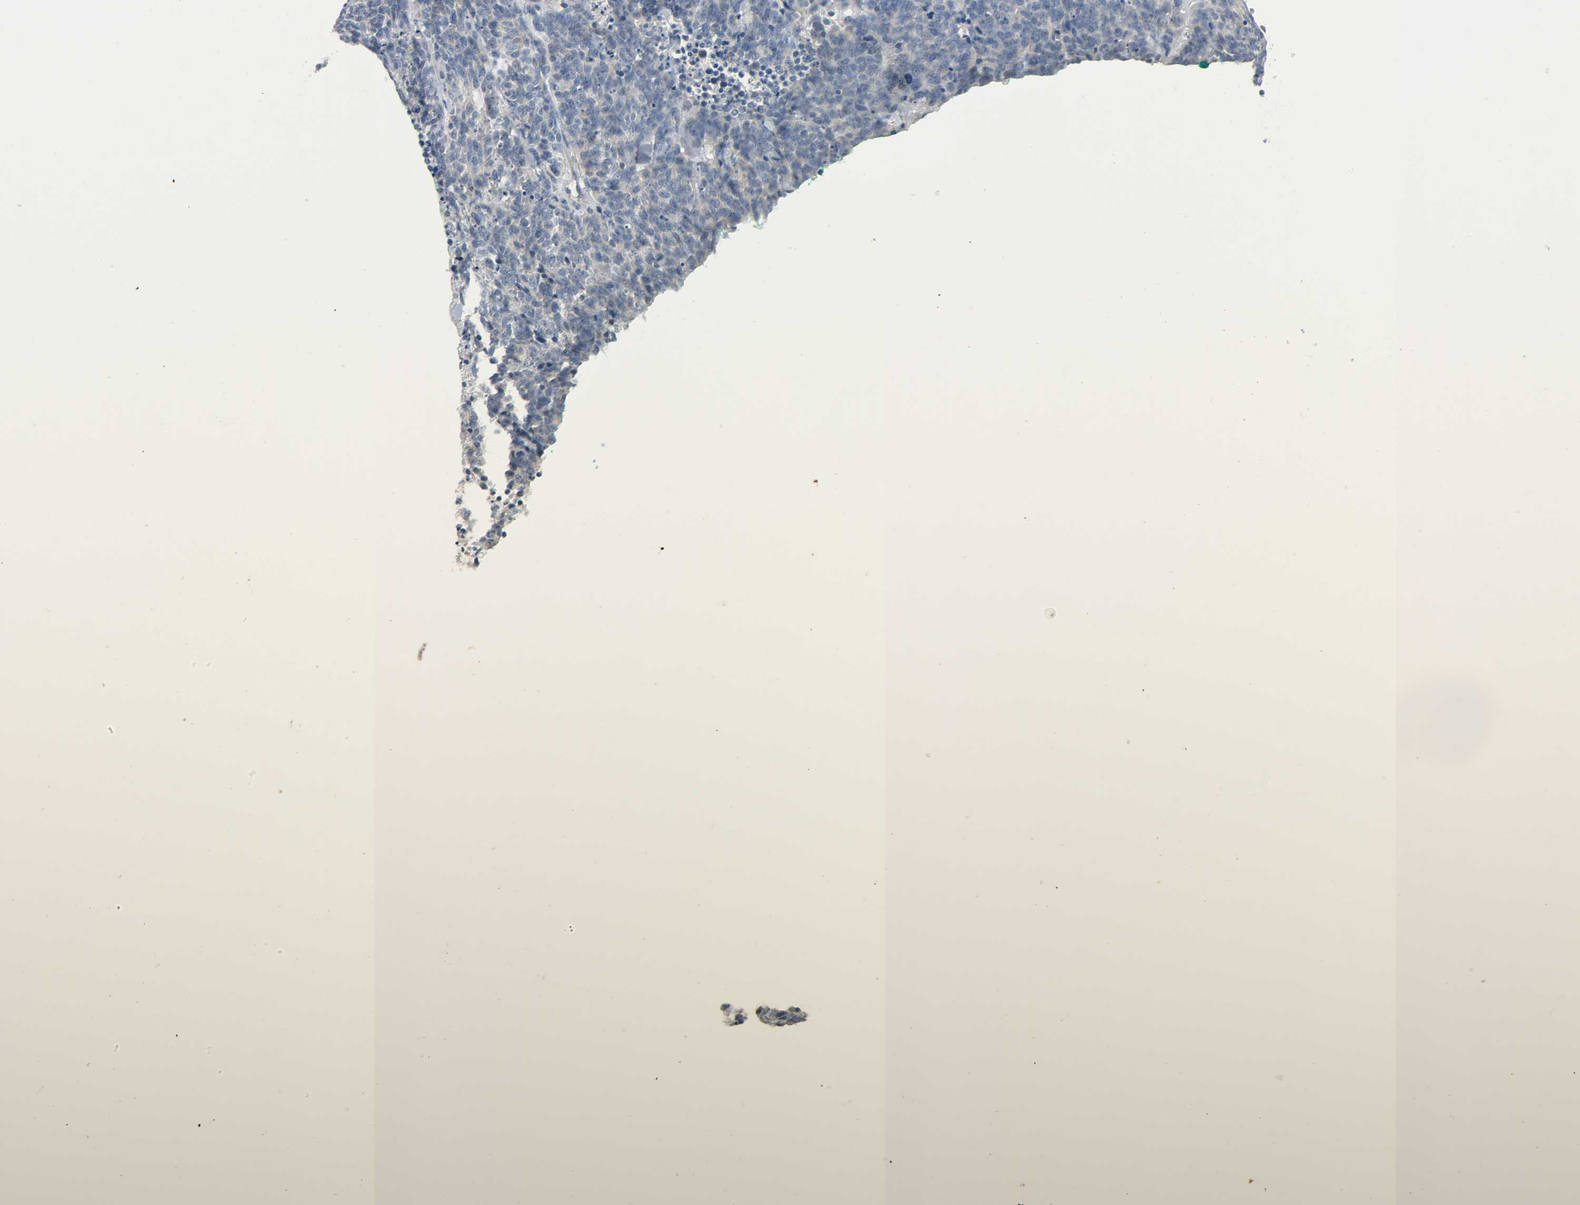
{"staining": {"intensity": "negative", "quantity": "none", "location": "none"}, "tissue": "lung cancer", "cell_type": "Tumor cells", "image_type": "cancer", "snomed": [{"axis": "morphology", "description": "Neoplasm, malignant, NOS"}, {"axis": "topography", "description": "Lung"}], "caption": "Tumor cells show no significant positivity in lung neoplasm (malignant). Brightfield microscopy of immunohistochemistry (IHC) stained with DAB (brown) and hematoxylin (blue), captured at high magnification.", "gene": "LIMCH1", "patient": {"sex": "female", "age": 58}}